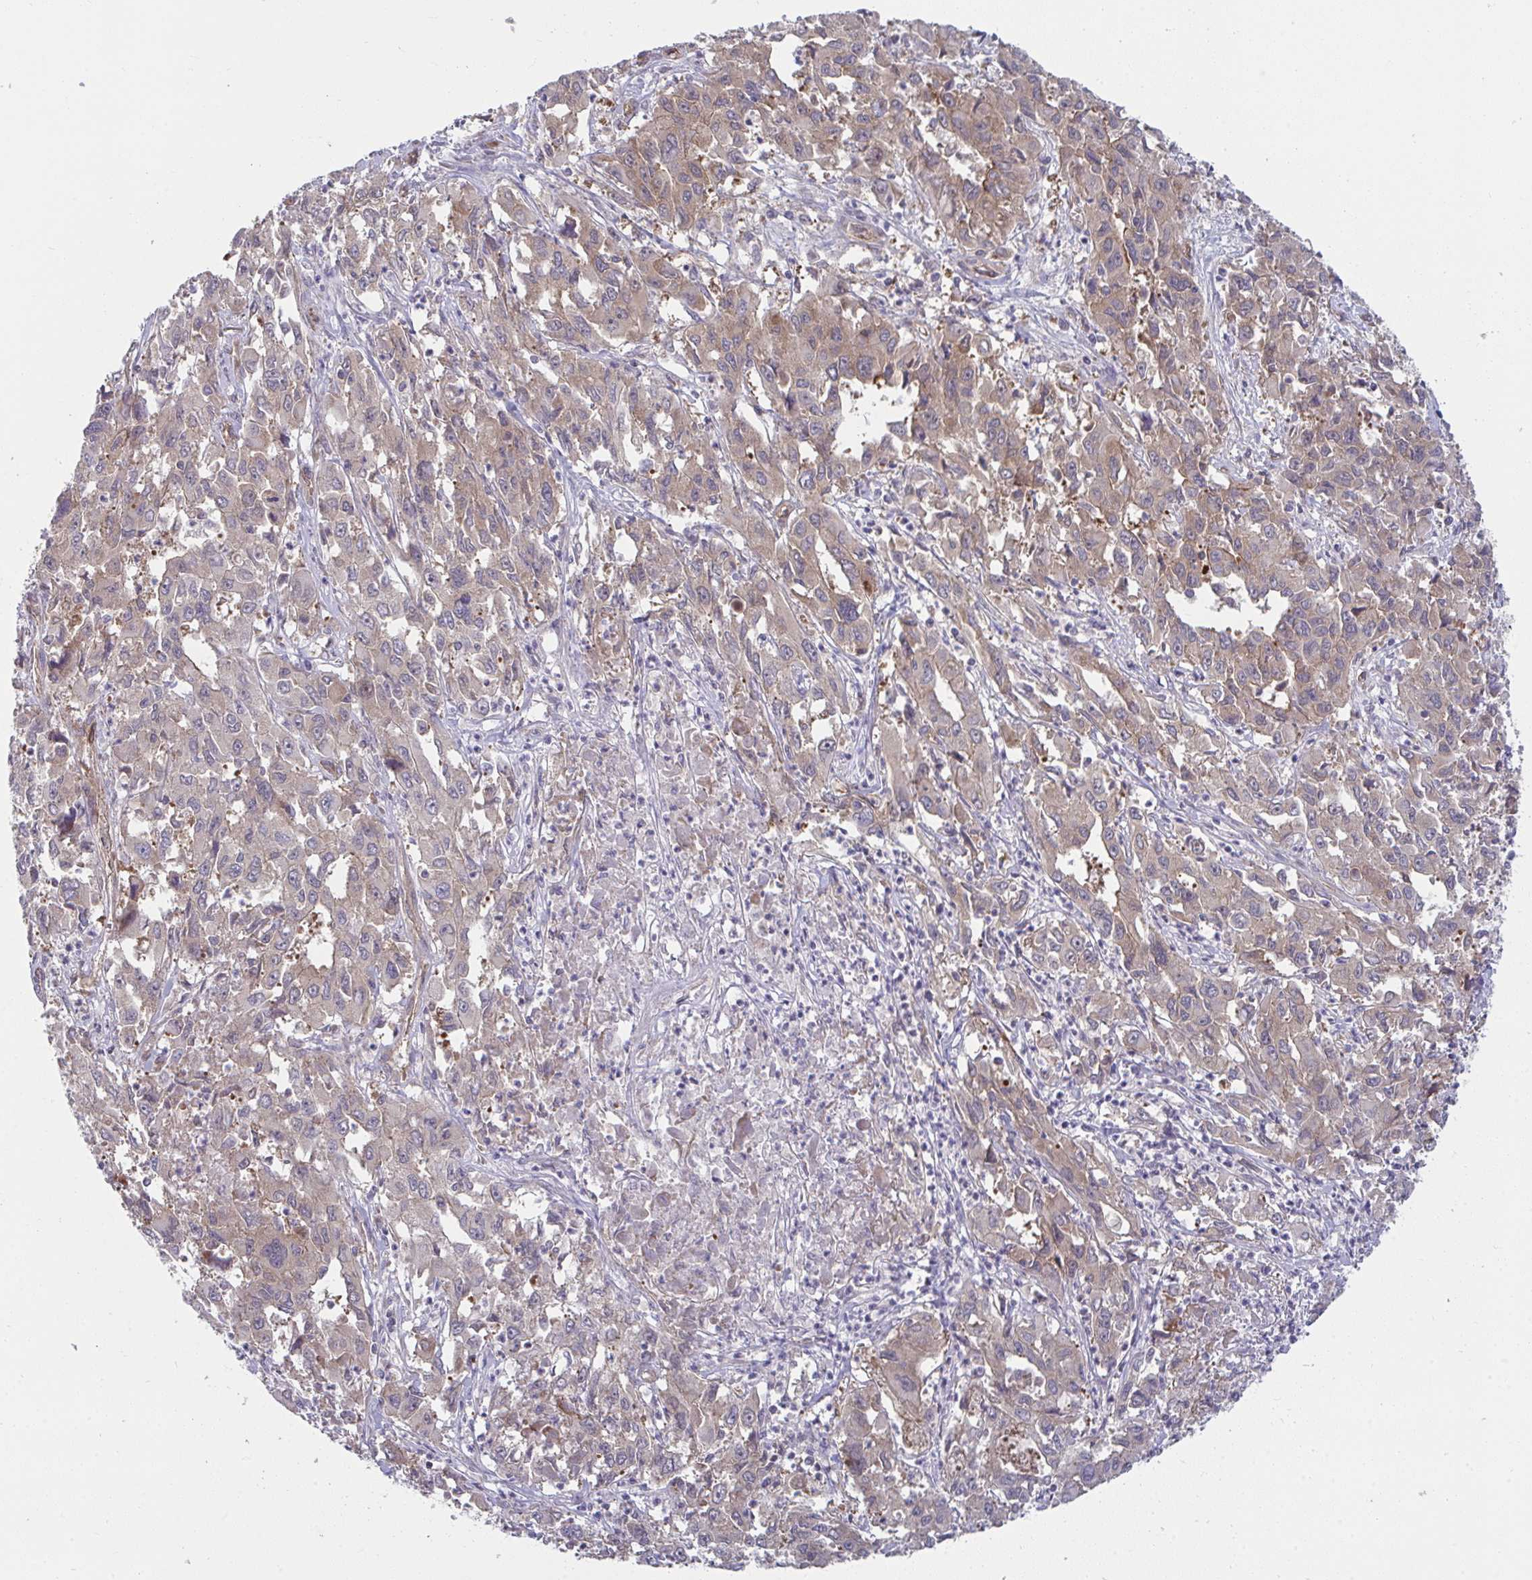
{"staining": {"intensity": "weak", "quantity": "25%-75%", "location": "cytoplasmic/membranous"}, "tissue": "liver cancer", "cell_type": "Tumor cells", "image_type": "cancer", "snomed": [{"axis": "morphology", "description": "Carcinoma, Hepatocellular, NOS"}, {"axis": "topography", "description": "Liver"}], "caption": "Immunohistochemical staining of human liver cancer demonstrates low levels of weak cytoplasmic/membranous positivity in about 25%-75% of tumor cells.", "gene": "CASP9", "patient": {"sex": "male", "age": 63}}